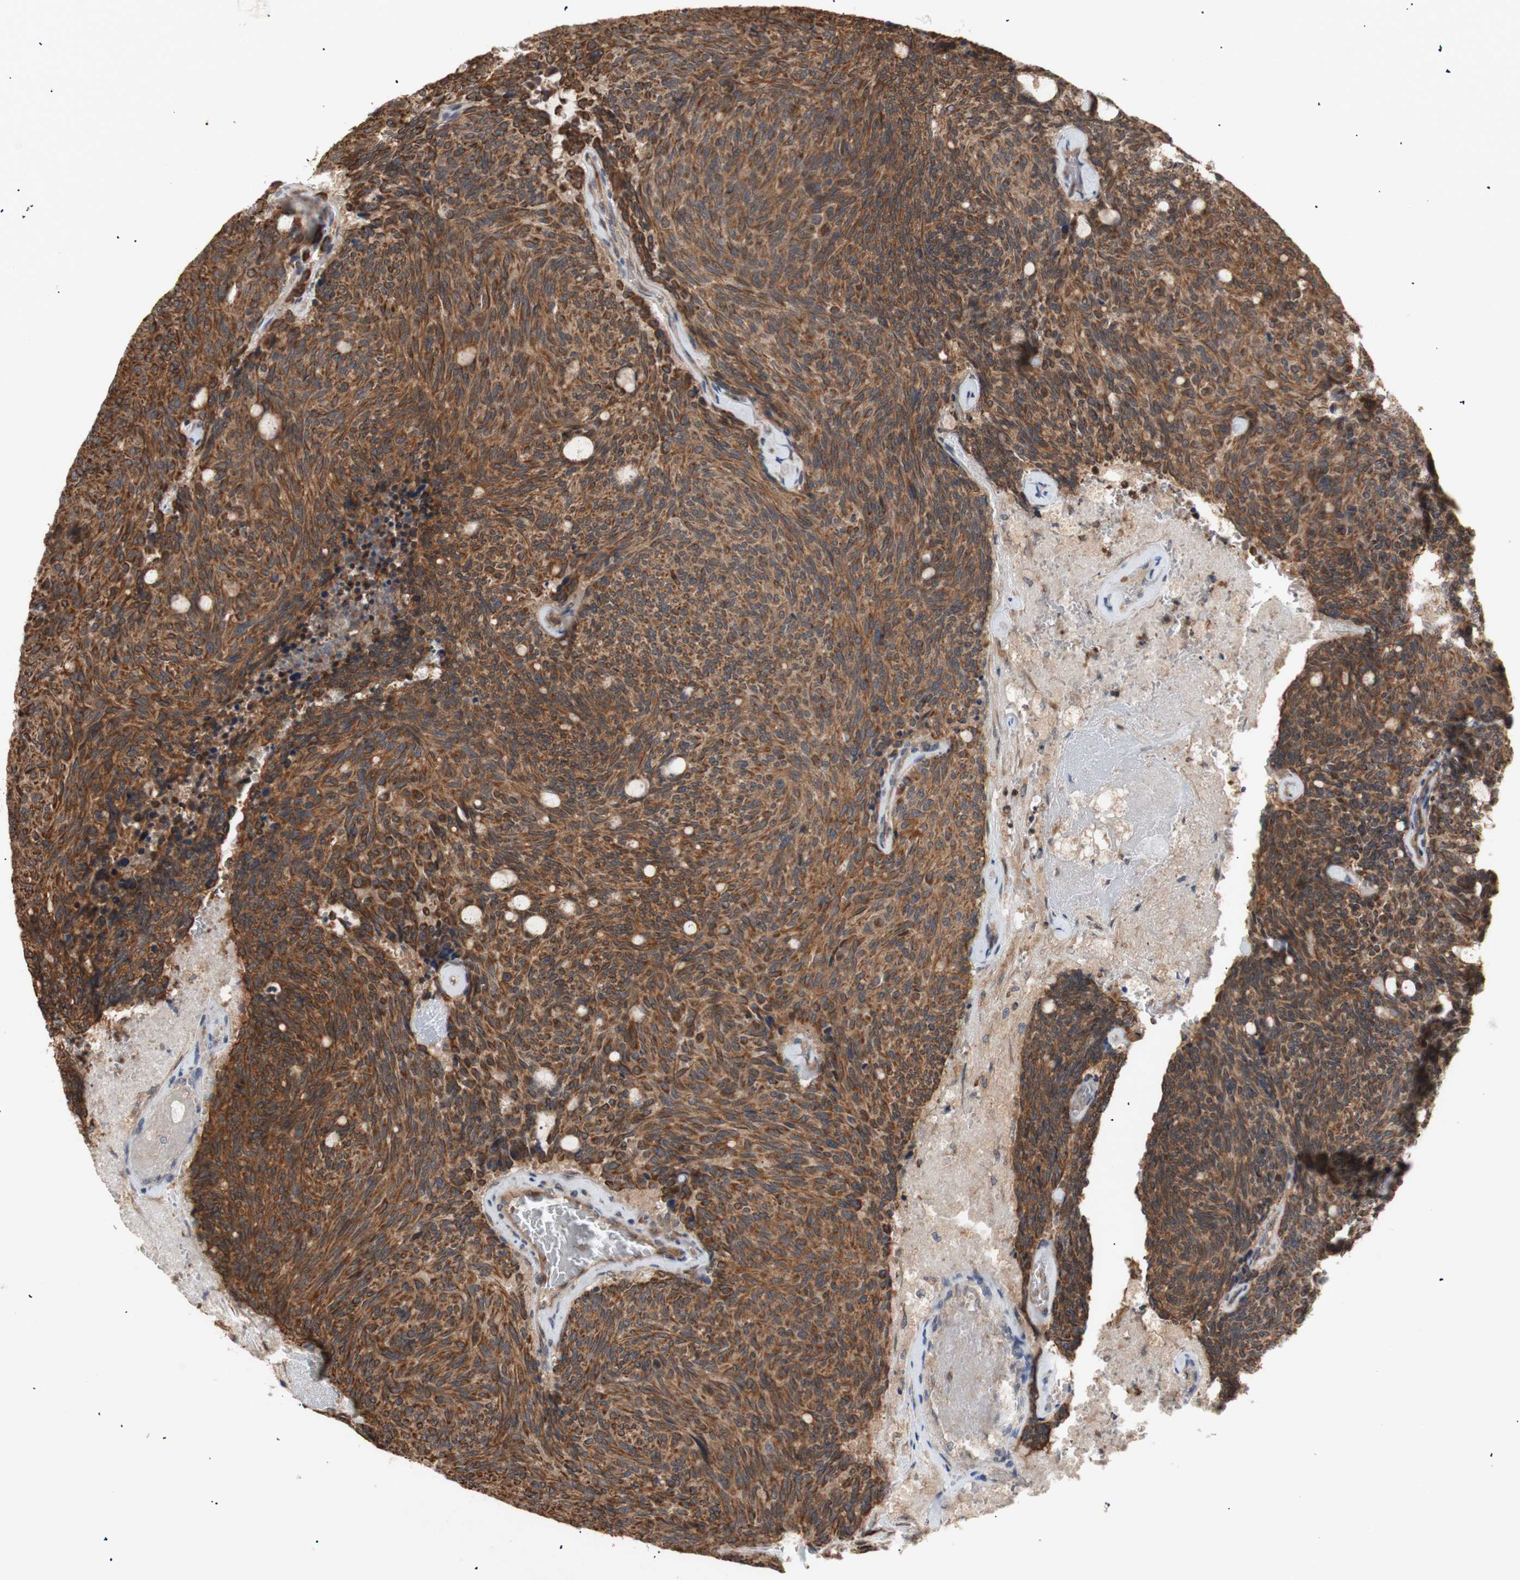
{"staining": {"intensity": "moderate", "quantity": ">75%", "location": "cytoplasmic/membranous"}, "tissue": "carcinoid", "cell_type": "Tumor cells", "image_type": "cancer", "snomed": [{"axis": "morphology", "description": "Carcinoid, malignant, NOS"}, {"axis": "topography", "description": "Pancreas"}], "caption": "An image of human malignant carcinoid stained for a protein reveals moderate cytoplasmic/membranous brown staining in tumor cells. Ihc stains the protein of interest in brown and the nuclei are stained blue.", "gene": "PKN1", "patient": {"sex": "female", "age": 54}}